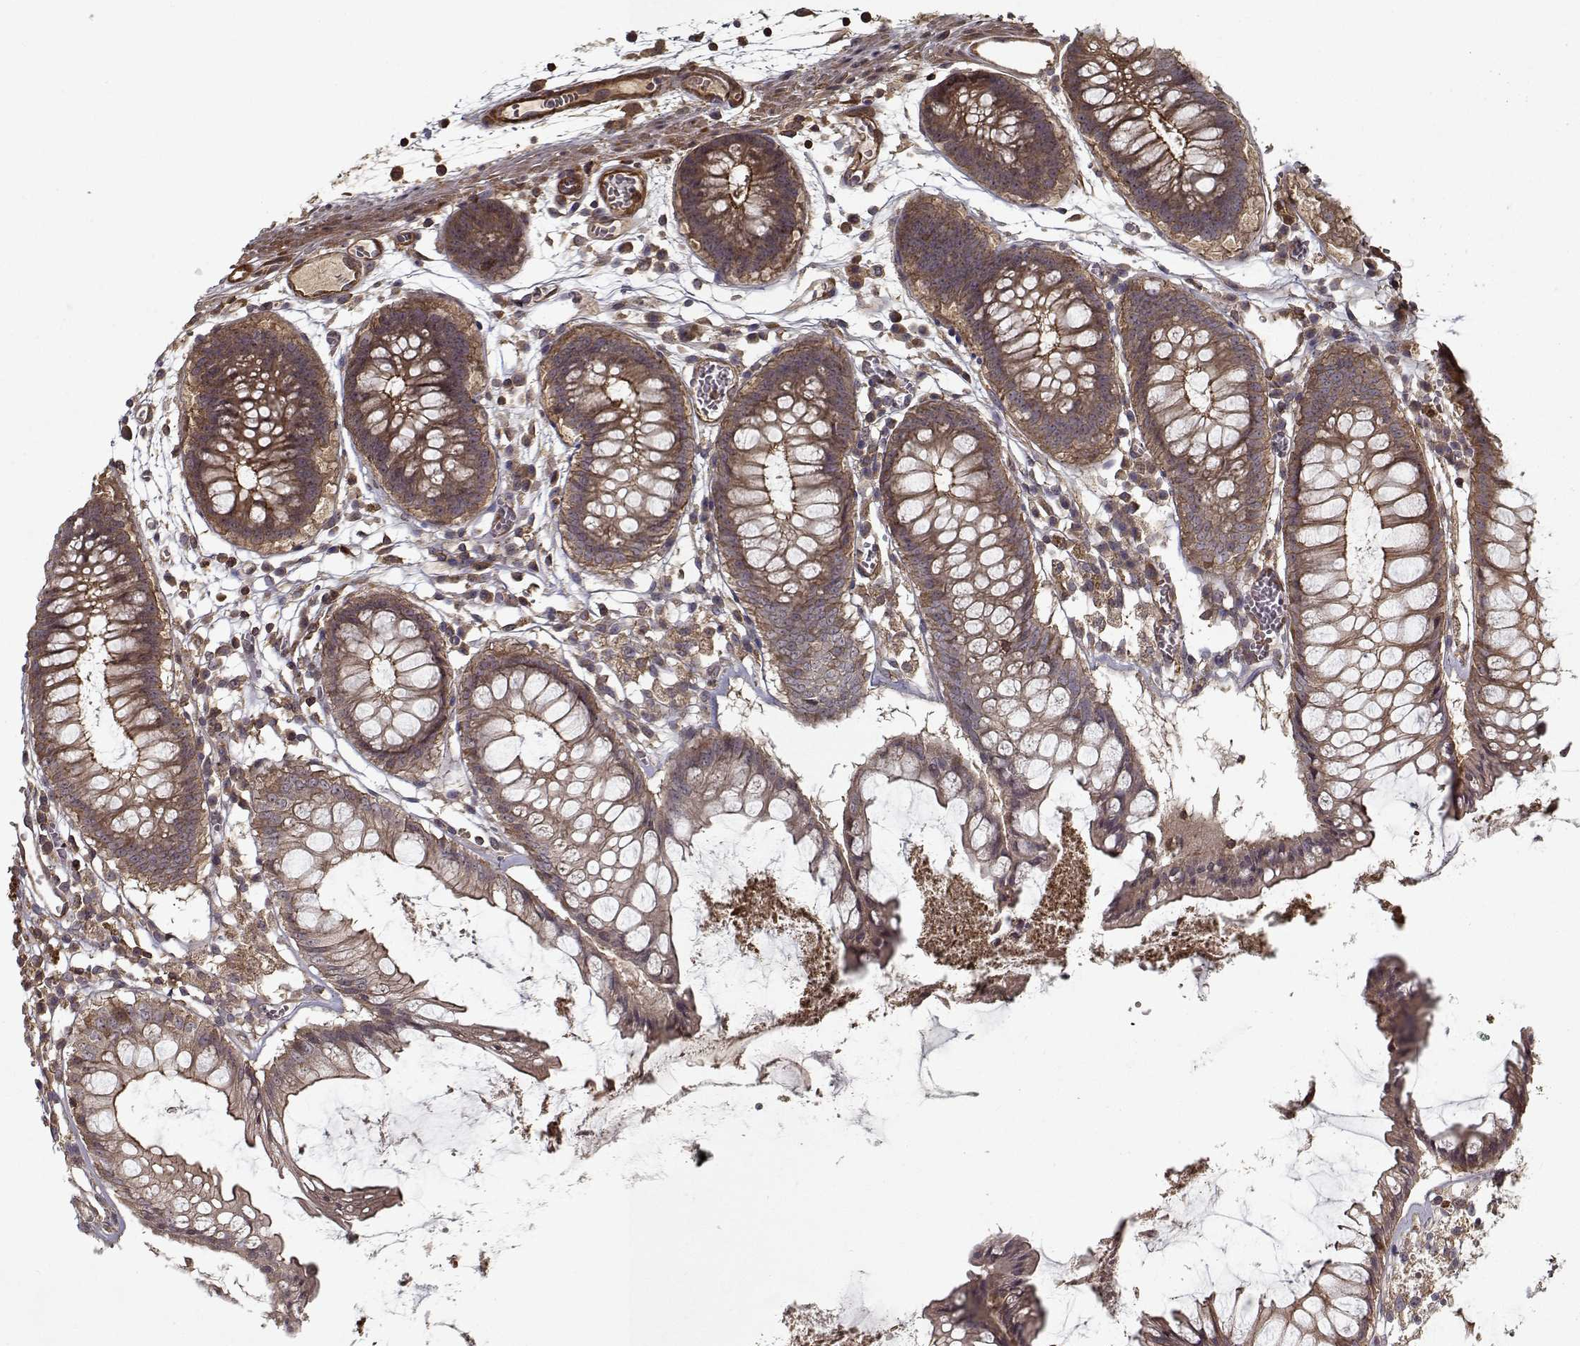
{"staining": {"intensity": "strong", "quantity": ">75%", "location": "cytoplasmic/membranous"}, "tissue": "colon", "cell_type": "Endothelial cells", "image_type": "normal", "snomed": [{"axis": "morphology", "description": "Normal tissue, NOS"}, {"axis": "morphology", "description": "Adenocarcinoma, NOS"}, {"axis": "topography", "description": "Colon"}], "caption": "Colon stained with immunohistochemistry exhibits strong cytoplasmic/membranous staining in approximately >75% of endothelial cells. (DAB (3,3'-diaminobenzidine) IHC, brown staining for protein, blue staining for nuclei).", "gene": "PPP1R12A", "patient": {"sex": "male", "age": 65}}